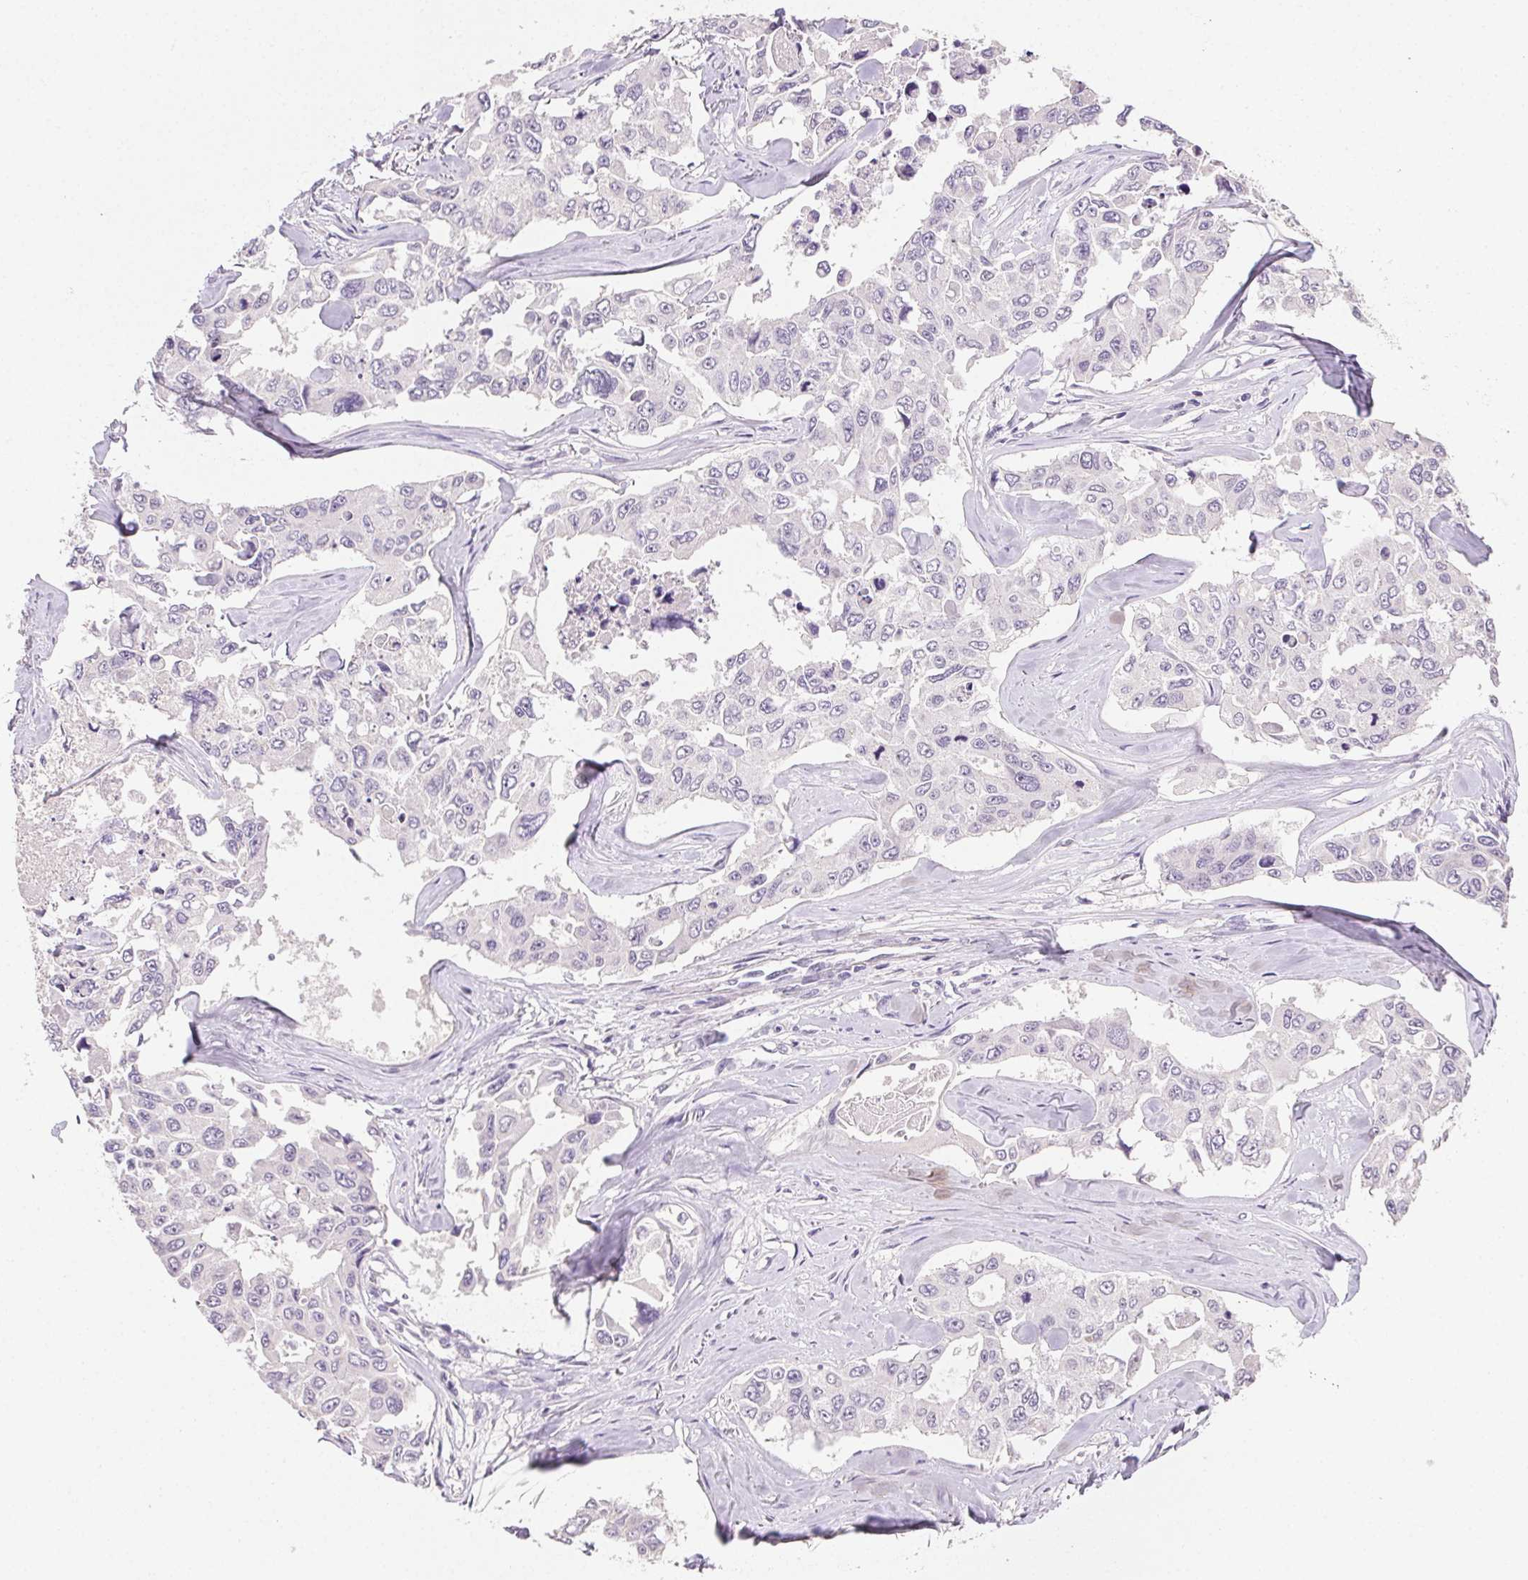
{"staining": {"intensity": "negative", "quantity": "none", "location": "none"}, "tissue": "lung cancer", "cell_type": "Tumor cells", "image_type": "cancer", "snomed": [{"axis": "morphology", "description": "Adenocarcinoma, NOS"}, {"axis": "topography", "description": "Lung"}], "caption": "The micrograph reveals no significant positivity in tumor cells of lung cancer.", "gene": "AKAP5", "patient": {"sex": "male", "age": 64}}